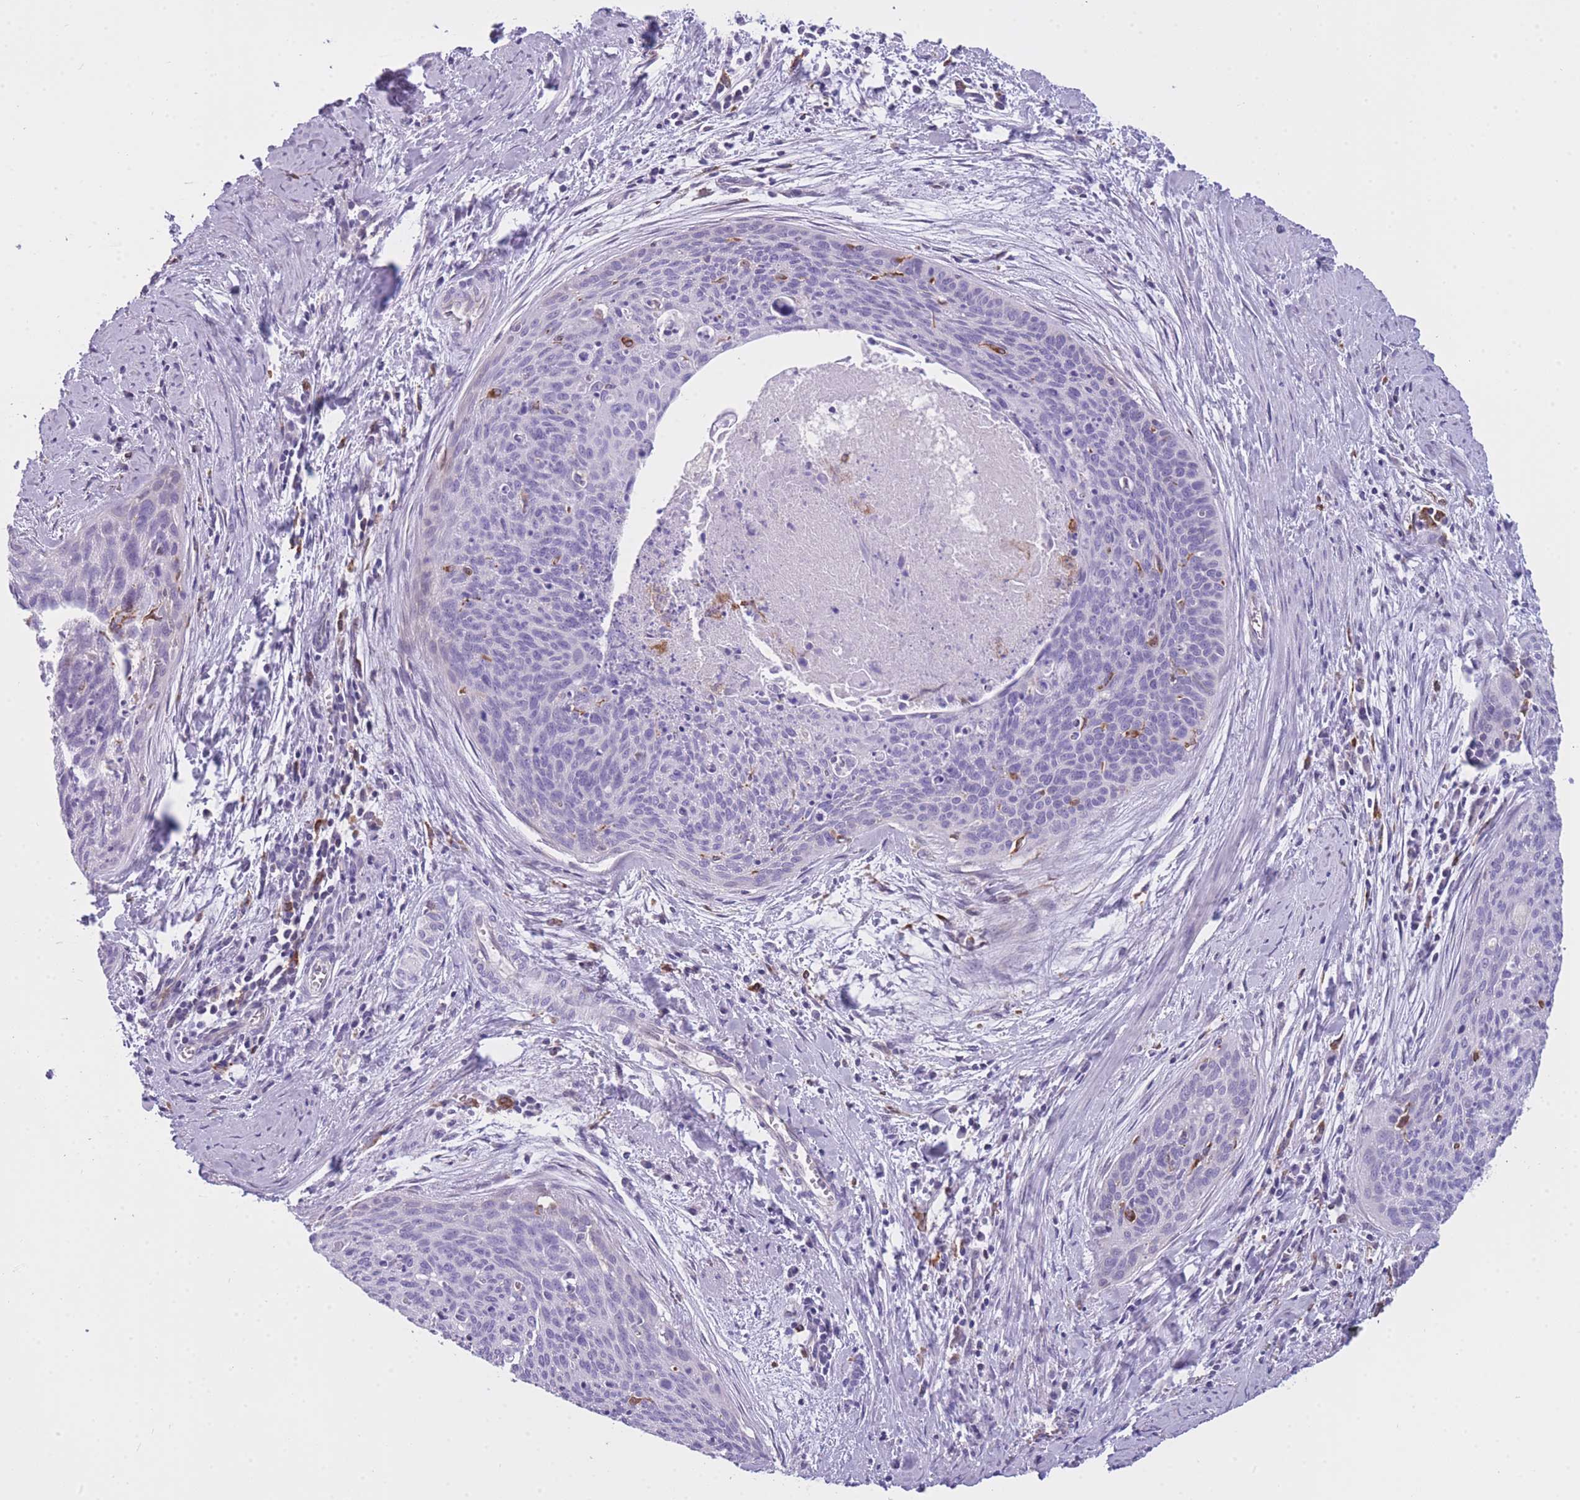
{"staining": {"intensity": "negative", "quantity": "none", "location": "none"}, "tissue": "cervical cancer", "cell_type": "Tumor cells", "image_type": "cancer", "snomed": [{"axis": "morphology", "description": "Squamous cell carcinoma, NOS"}, {"axis": "topography", "description": "Cervix"}], "caption": "Immunohistochemical staining of cervical squamous cell carcinoma shows no significant staining in tumor cells.", "gene": "ZNF662", "patient": {"sex": "female", "age": 55}}